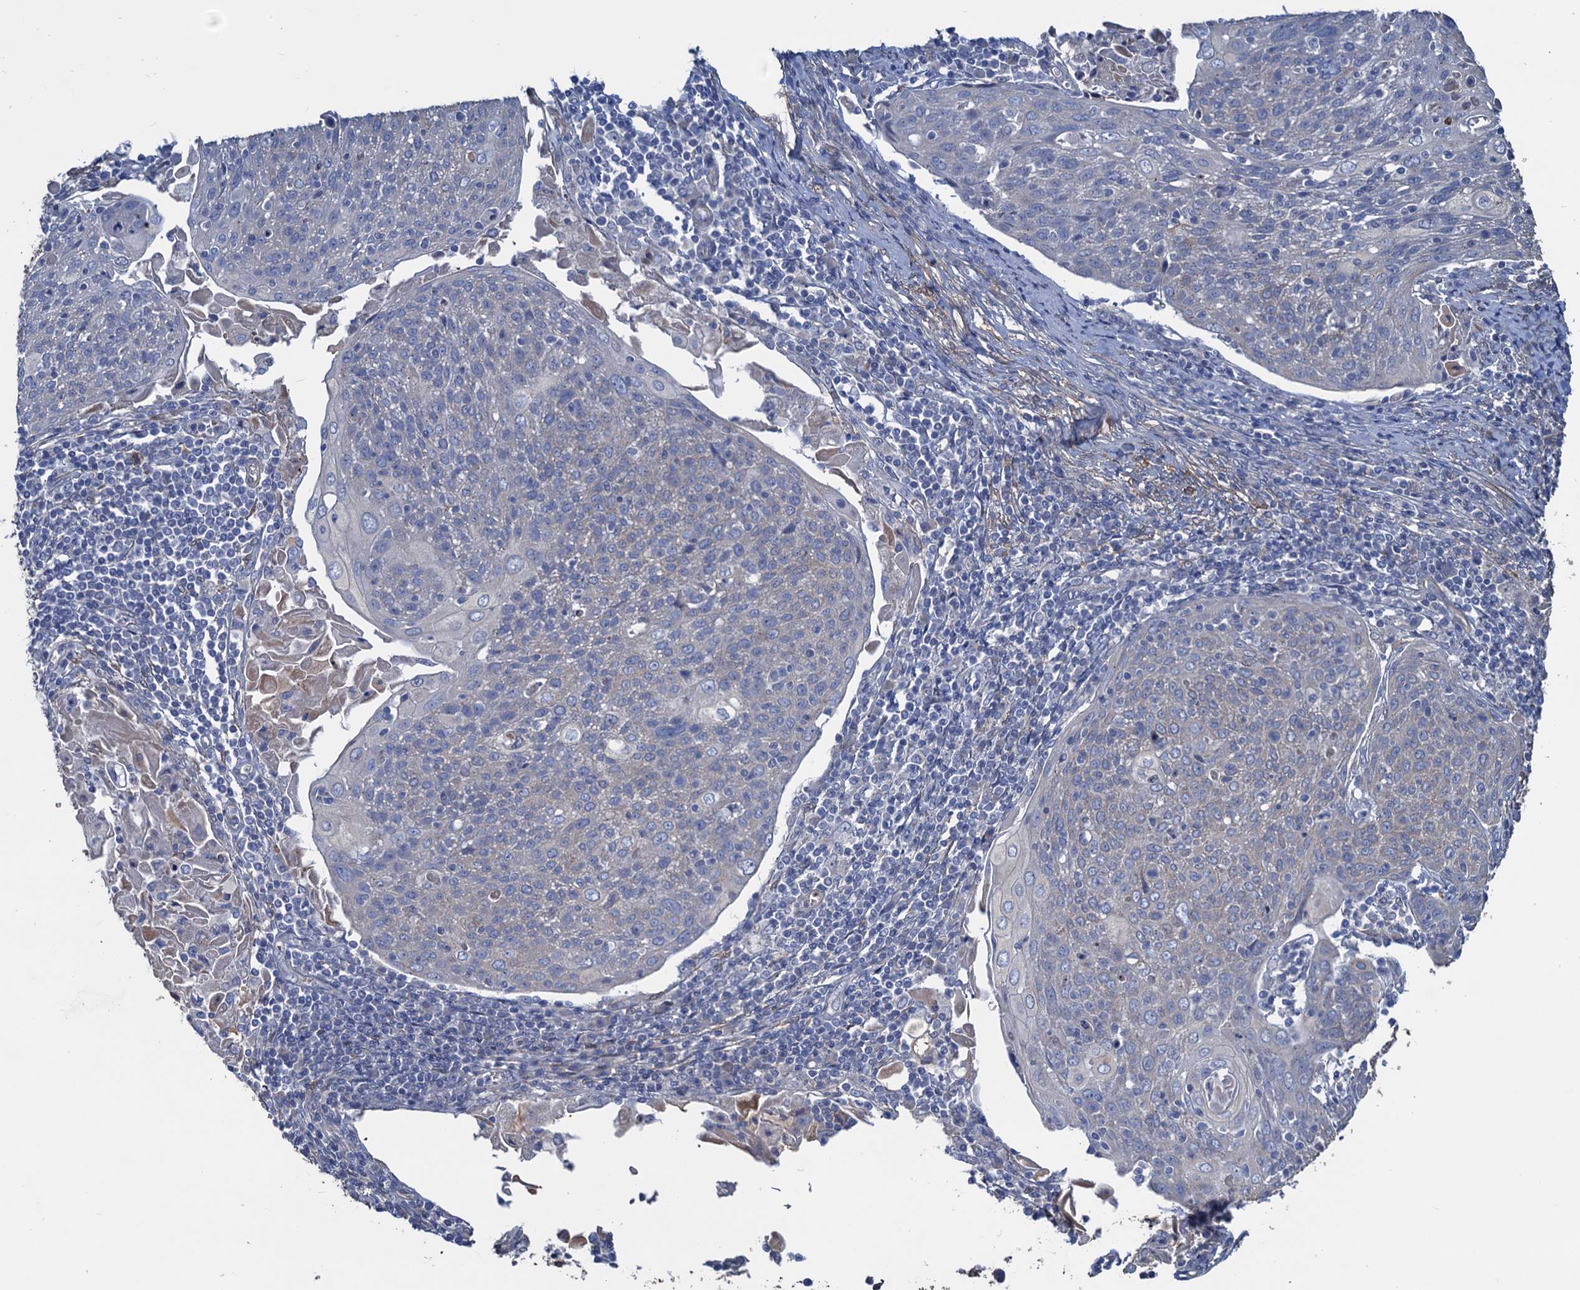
{"staining": {"intensity": "negative", "quantity": "none", "location": "none"}, "tissue": "cervical cancer", "cell_type": "Tumor cells", "image_type": "cancer", "snomed": [{"axis": "morphology", "description": "Squamous cell carcinoma, NOS"}, {"axis": "topography", "description": "Cervix"}], "caption": "The histopathology image demonstrates no staining of tumor cells in cervical squamous cell carcinoma.", "gene": "SMCO3", "patient": {"sex": "female", "age": 67}}